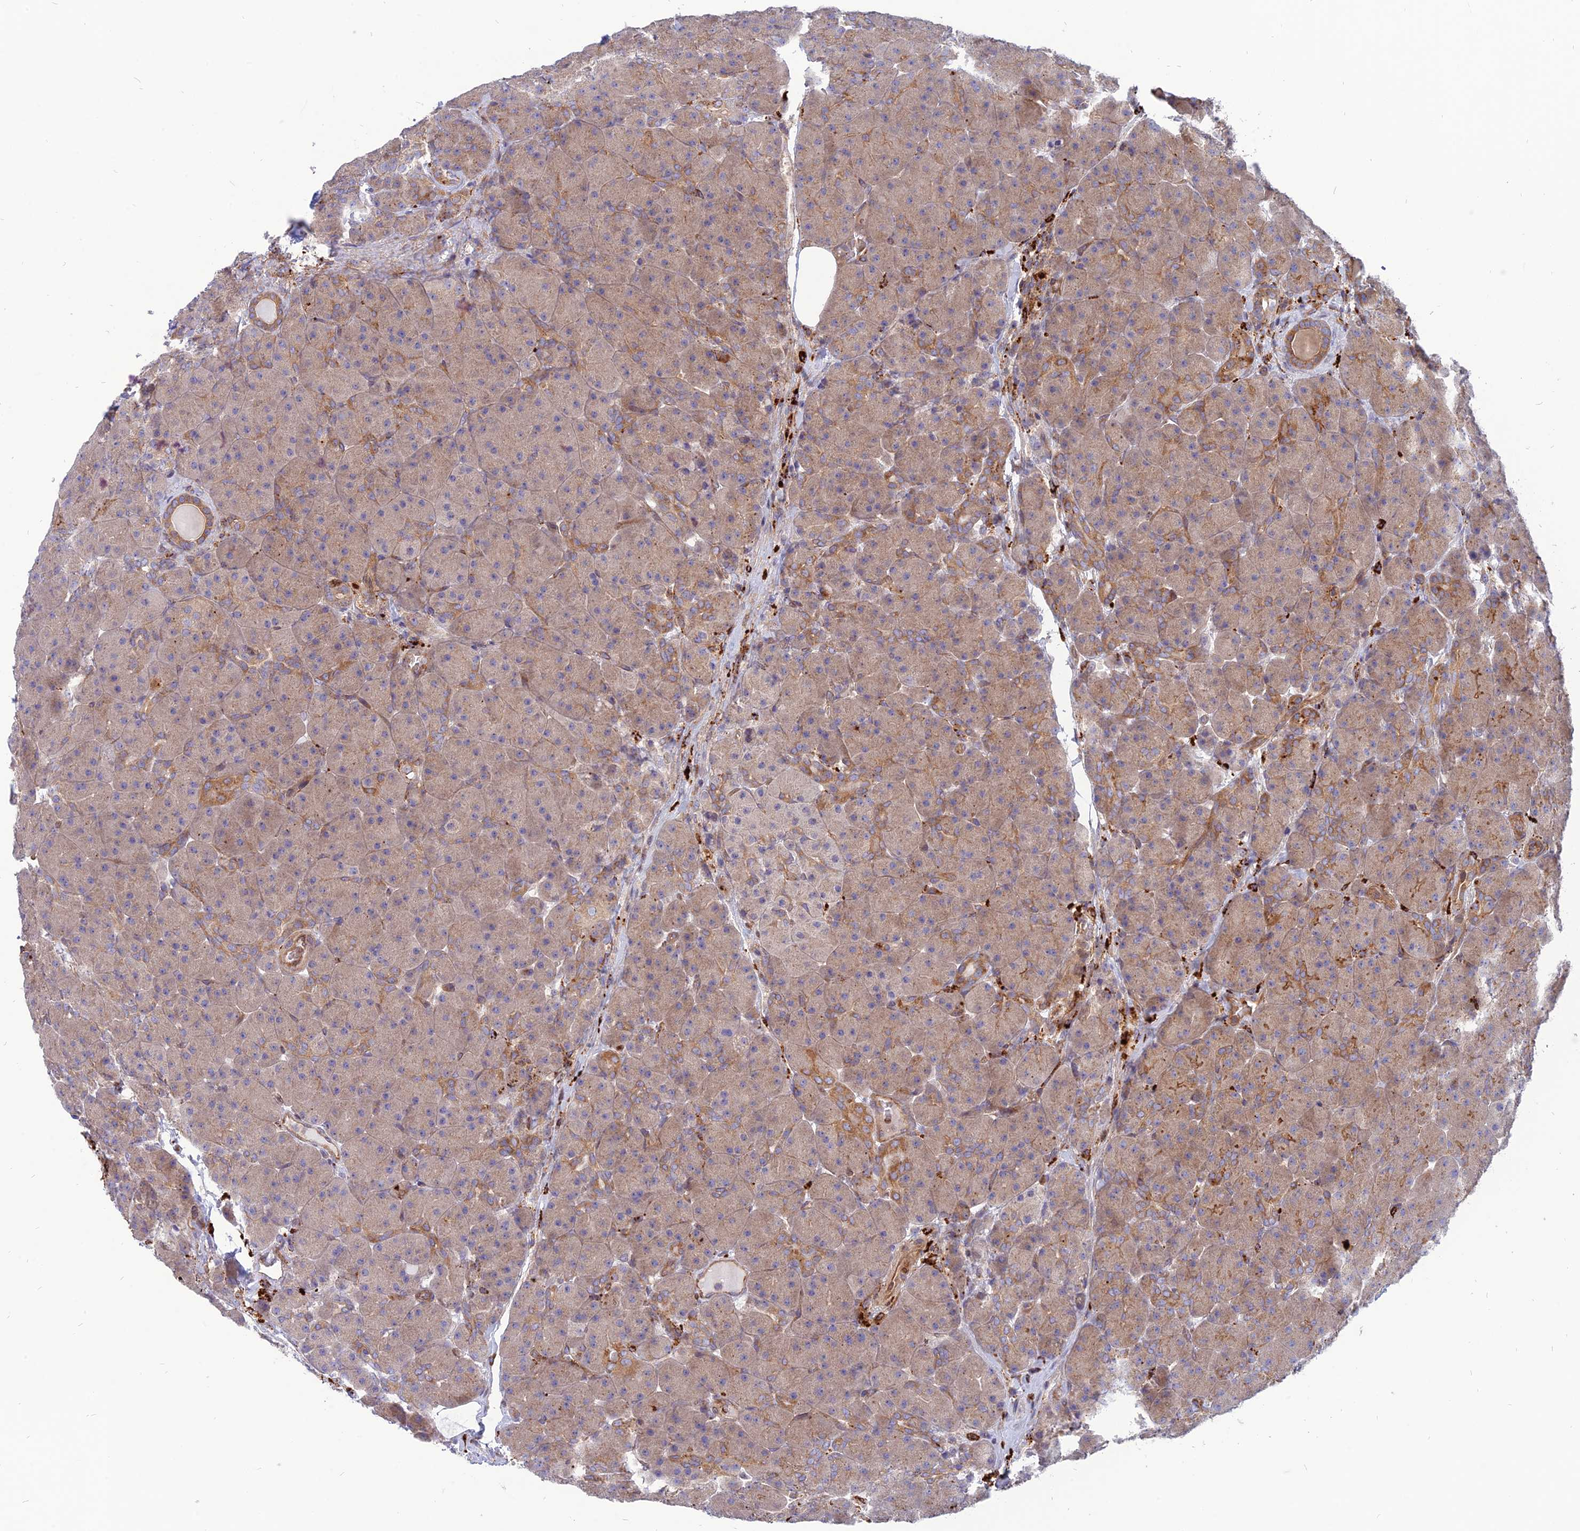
{"staining": {"intensity": "moderate", "quantity": "<25%", "location": "cytoplasmic/membranous"}, "tissue": "pancreas", "cell_type": "Exocrine glandular cells", "image_type": "normal", "snomed": [{"axis": "morphology", "description": "Normal tissue, NOS"}, {"axis": "topography", "description": "Pancreas"}], "caption": "The micrograph displays a brown stain indicating the presence of a protein in the cytoplasmic/membranous of exocrine glandular cells in pancreas.", "gene": "PHKA2", "patient": {"sex": "male", "age": 66}}